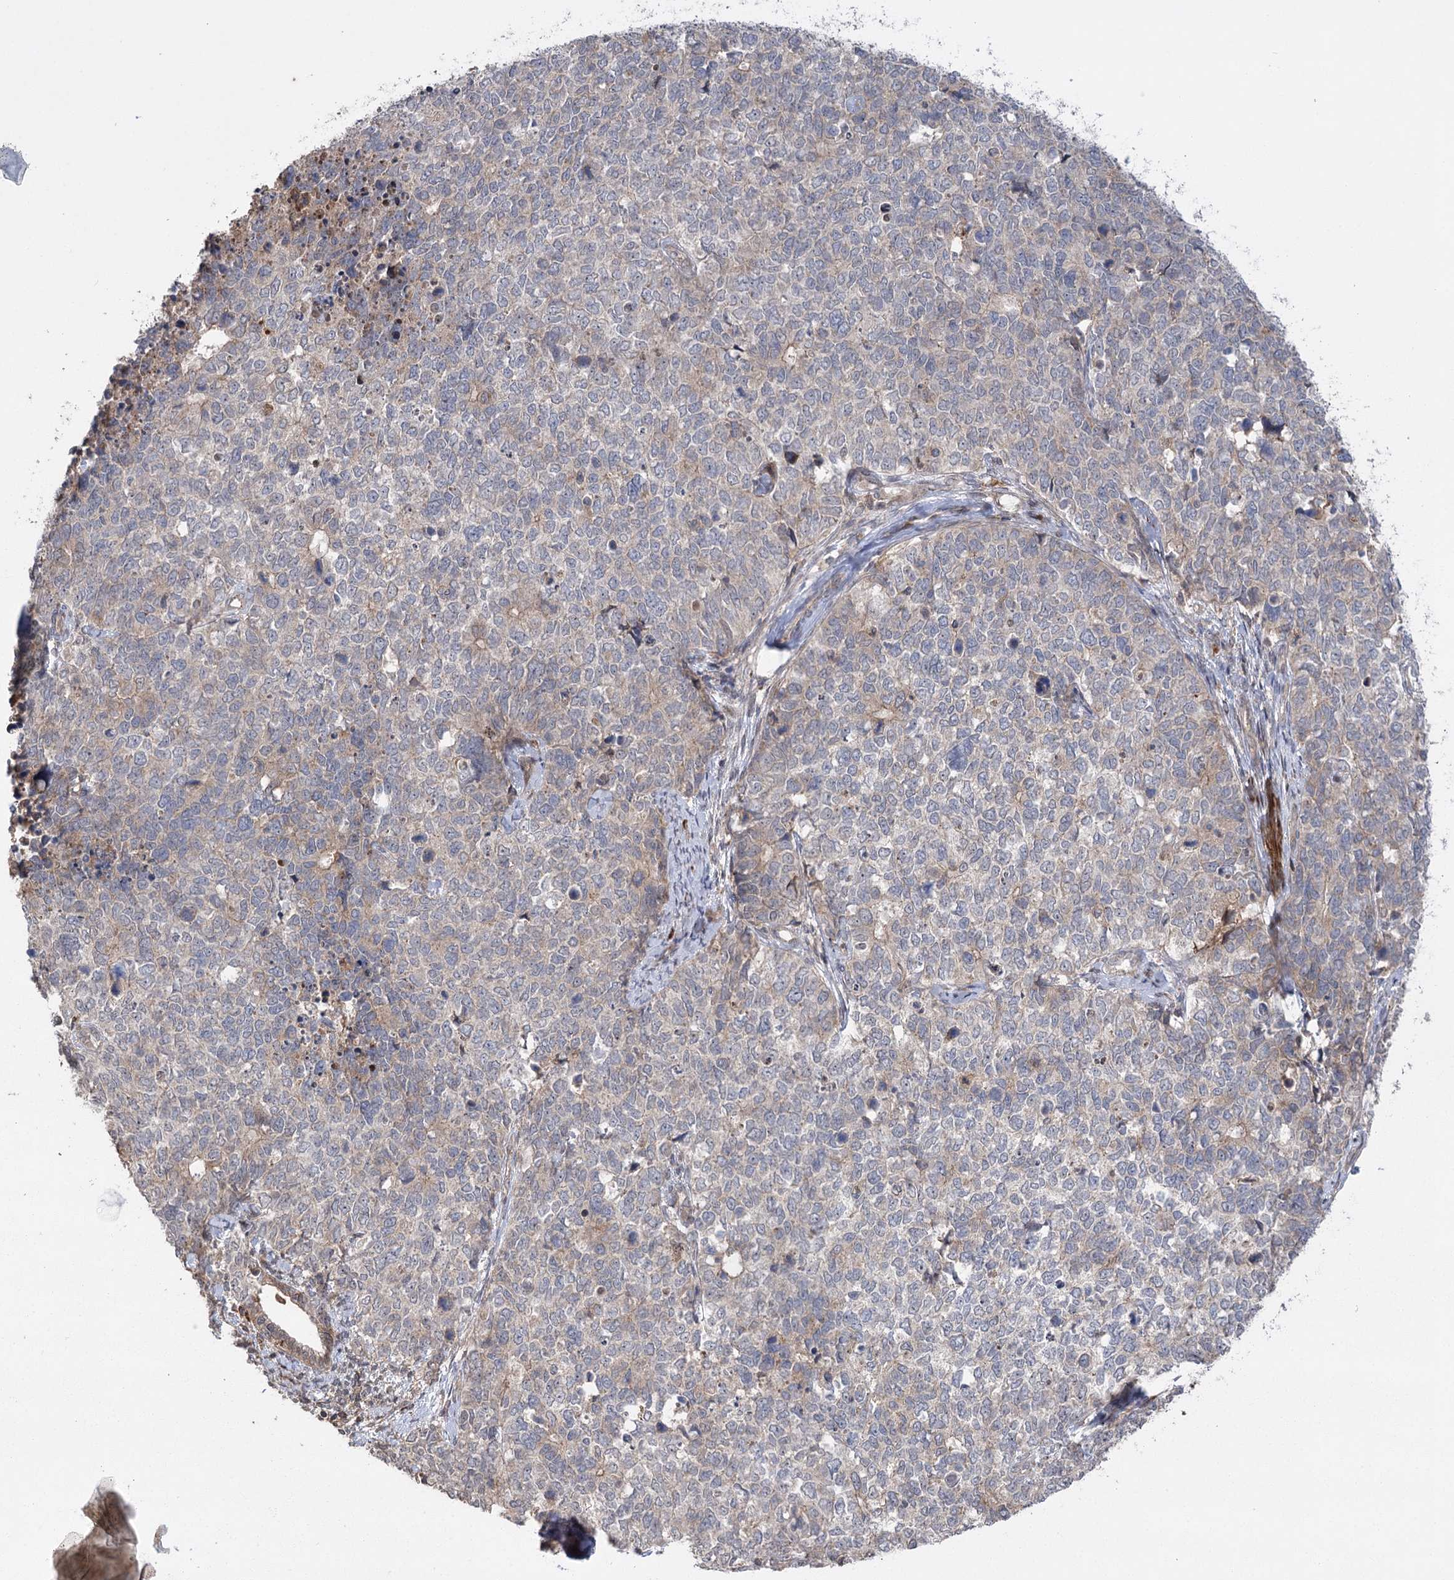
{"staining": {"intensity": "negative", "quantity": "none", "location": "none"}, "tissue": "cervical cancer", "cell_type": "Tumor cells", "image_type": "cancer", "snomed": [{"axis": "morphology", "description": "Squamous cell carcinoma, NOS"}, {"axis": "topography", "description": "Cervix"}], "caption": "A photomicrograph of human squamous cell carcinoma (cervical) is negative for staining in tumor cells. The staining is performed using DAB (3,3'-diaminobenzidine) brown chromogen with nuclei counter-stained in using hematoxylin.", "gene": "KCNN2", "patient": {"sex": "female", "age": 63}}